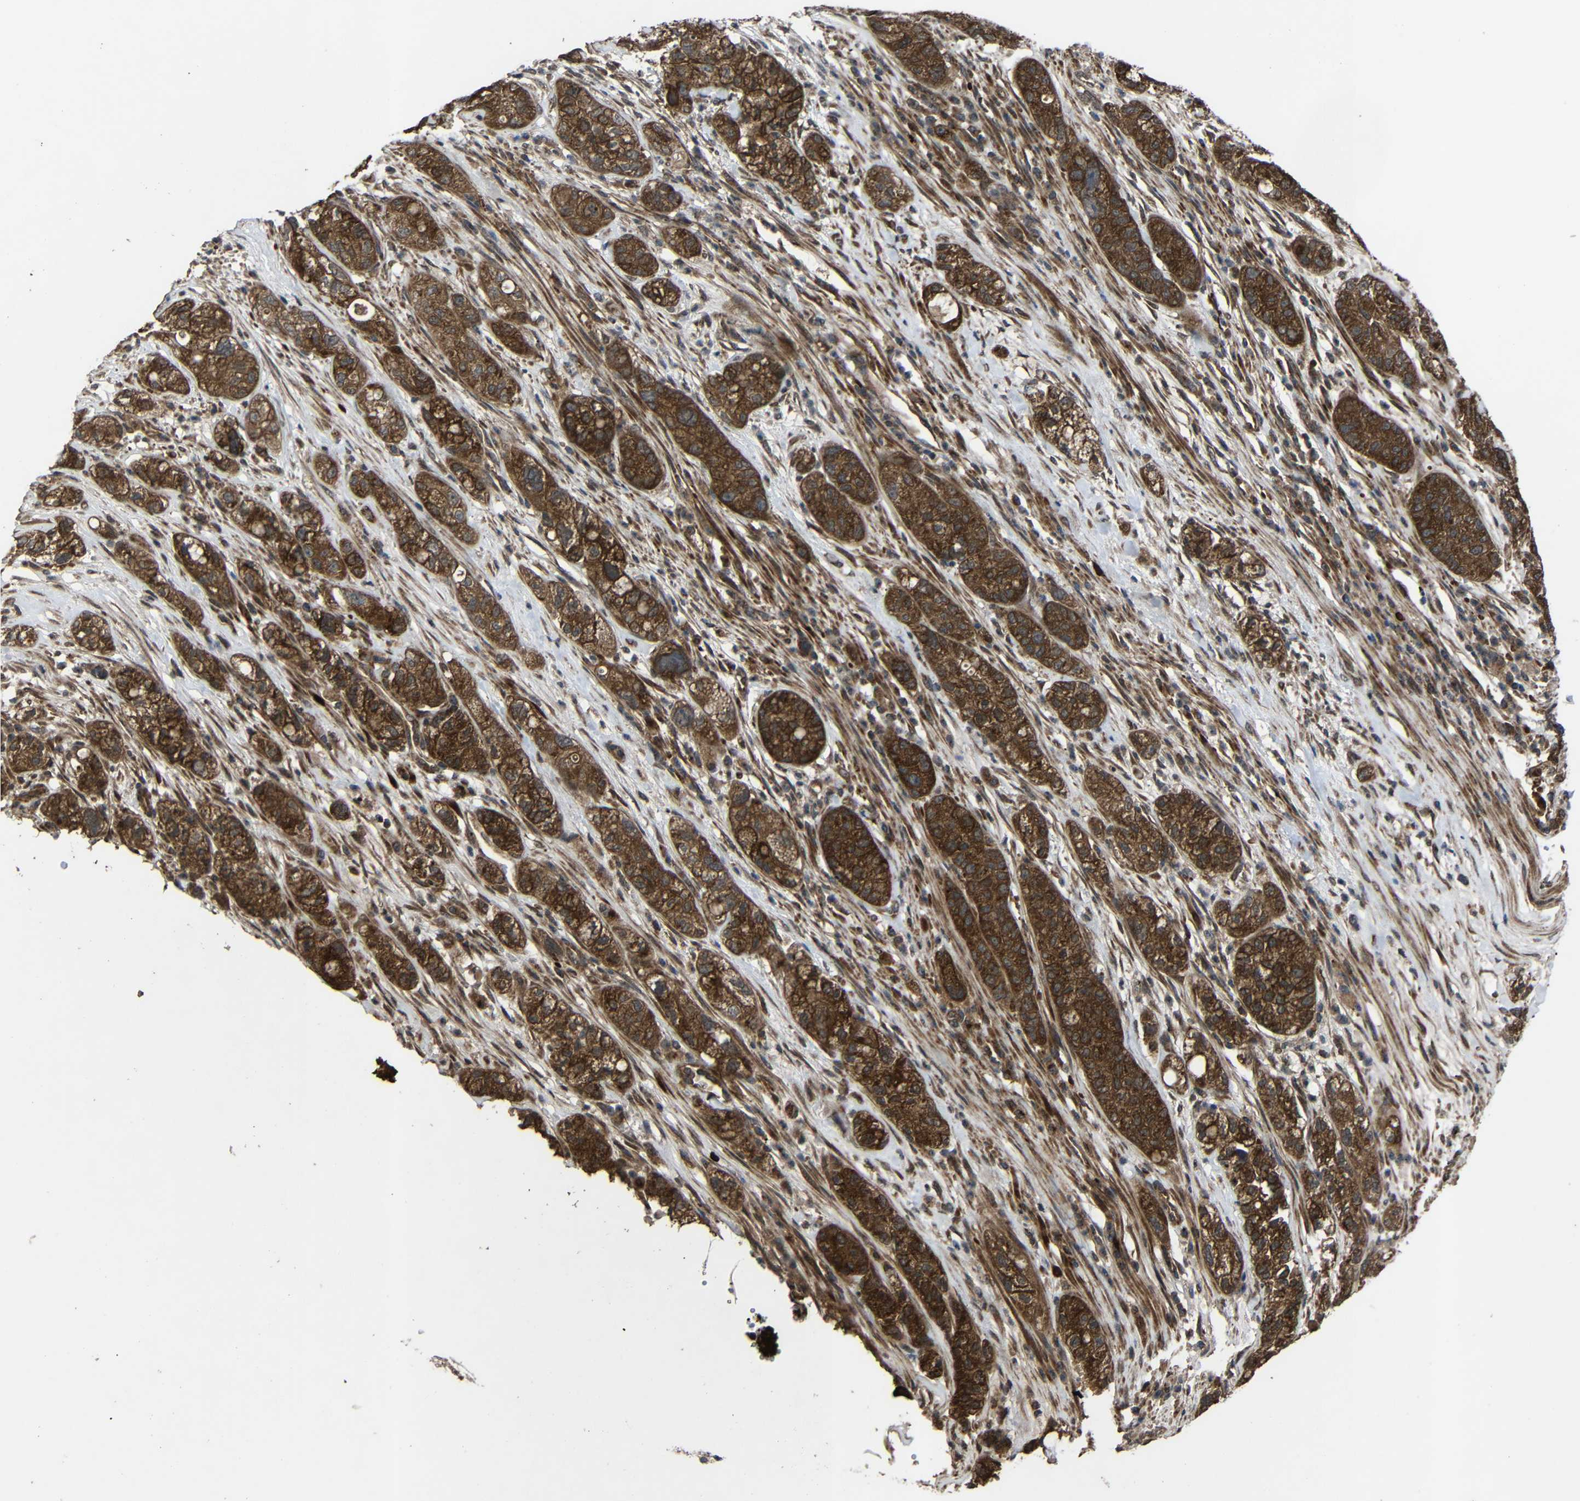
{"staining": {"intensity": "strong", "quantity": ">75%", "location": "cytoplasmic/membranous"}, "tissue": "pancreatic cancer", "cell_type": "Tumor cells", "image_type": "cancer", "snomed": [{"axis": "morphology", "description": "Adenocarcinoma, NOS"}, {"axis": "topography", "description": "Pancreas"}], "caption": "Strong cytoplasmic/membranous protein staining is seen in about >75% of tumor cells in adenocarcinoma (pancreatic).", "gene": "C1GALT1", "patient": {"sex": "female", "age": 78}}